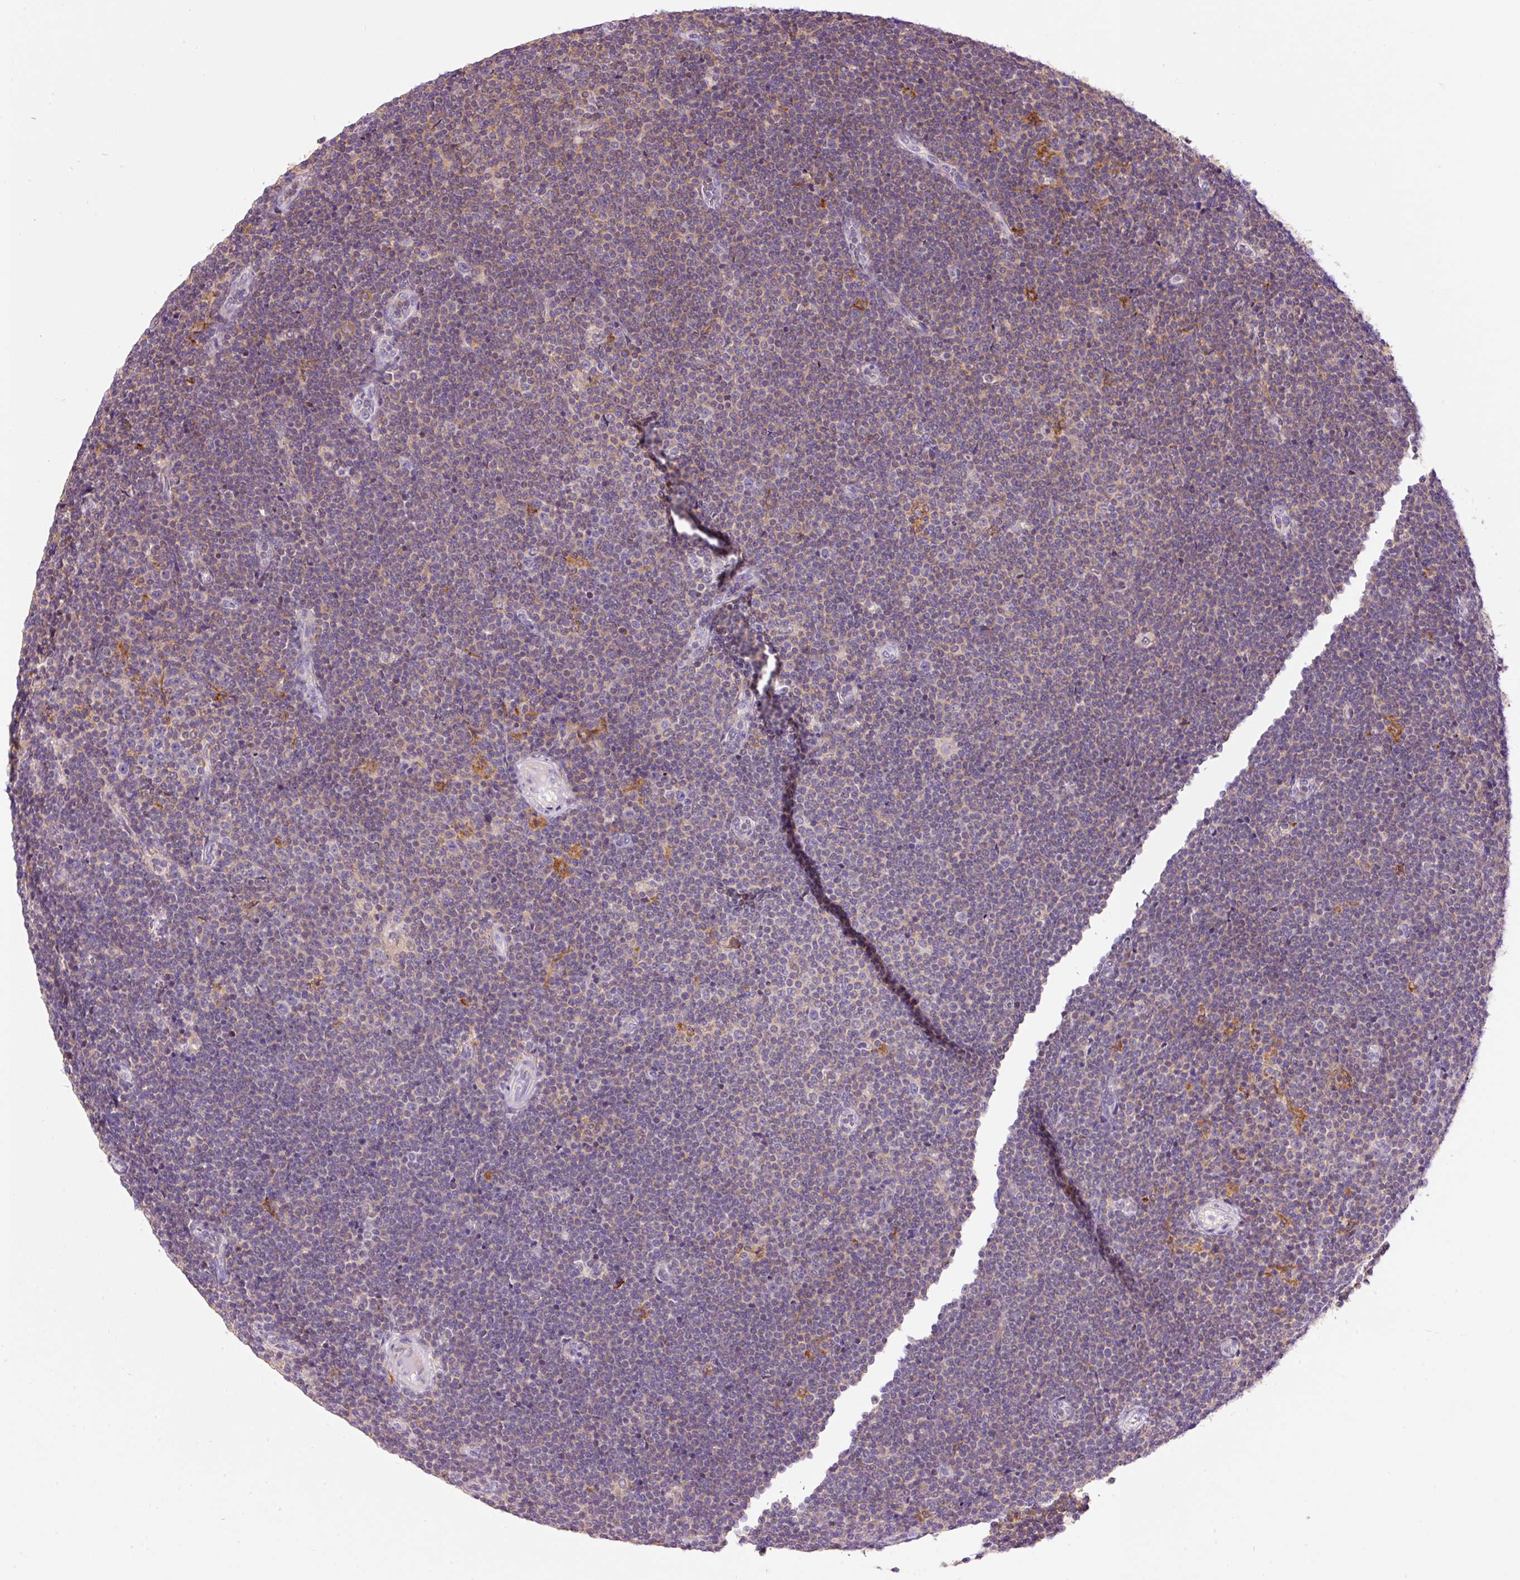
{"staining": {"intensity": "negative", "quantity": "none", "location": "none"}, "tissue": "lymphoma", "cell_type": "Tumor cells", "image_type": "cancer", "snomed": [{"axis": "morphology", "description": "Malignant lymphoma, non-Hodgkin's type, Low grade"}, {"axis": "topography", "description": "Lymph node"}], "caption": "IHC image of human lymphoma stained for a protein (brown), which reveals no expression in tumor cells. (DAB immunohistochemistry (IHC) visualized using brightfield microscopy, high magnification).", "gene": "DOK6", "patient": {"sex": "male", "age": 48}}